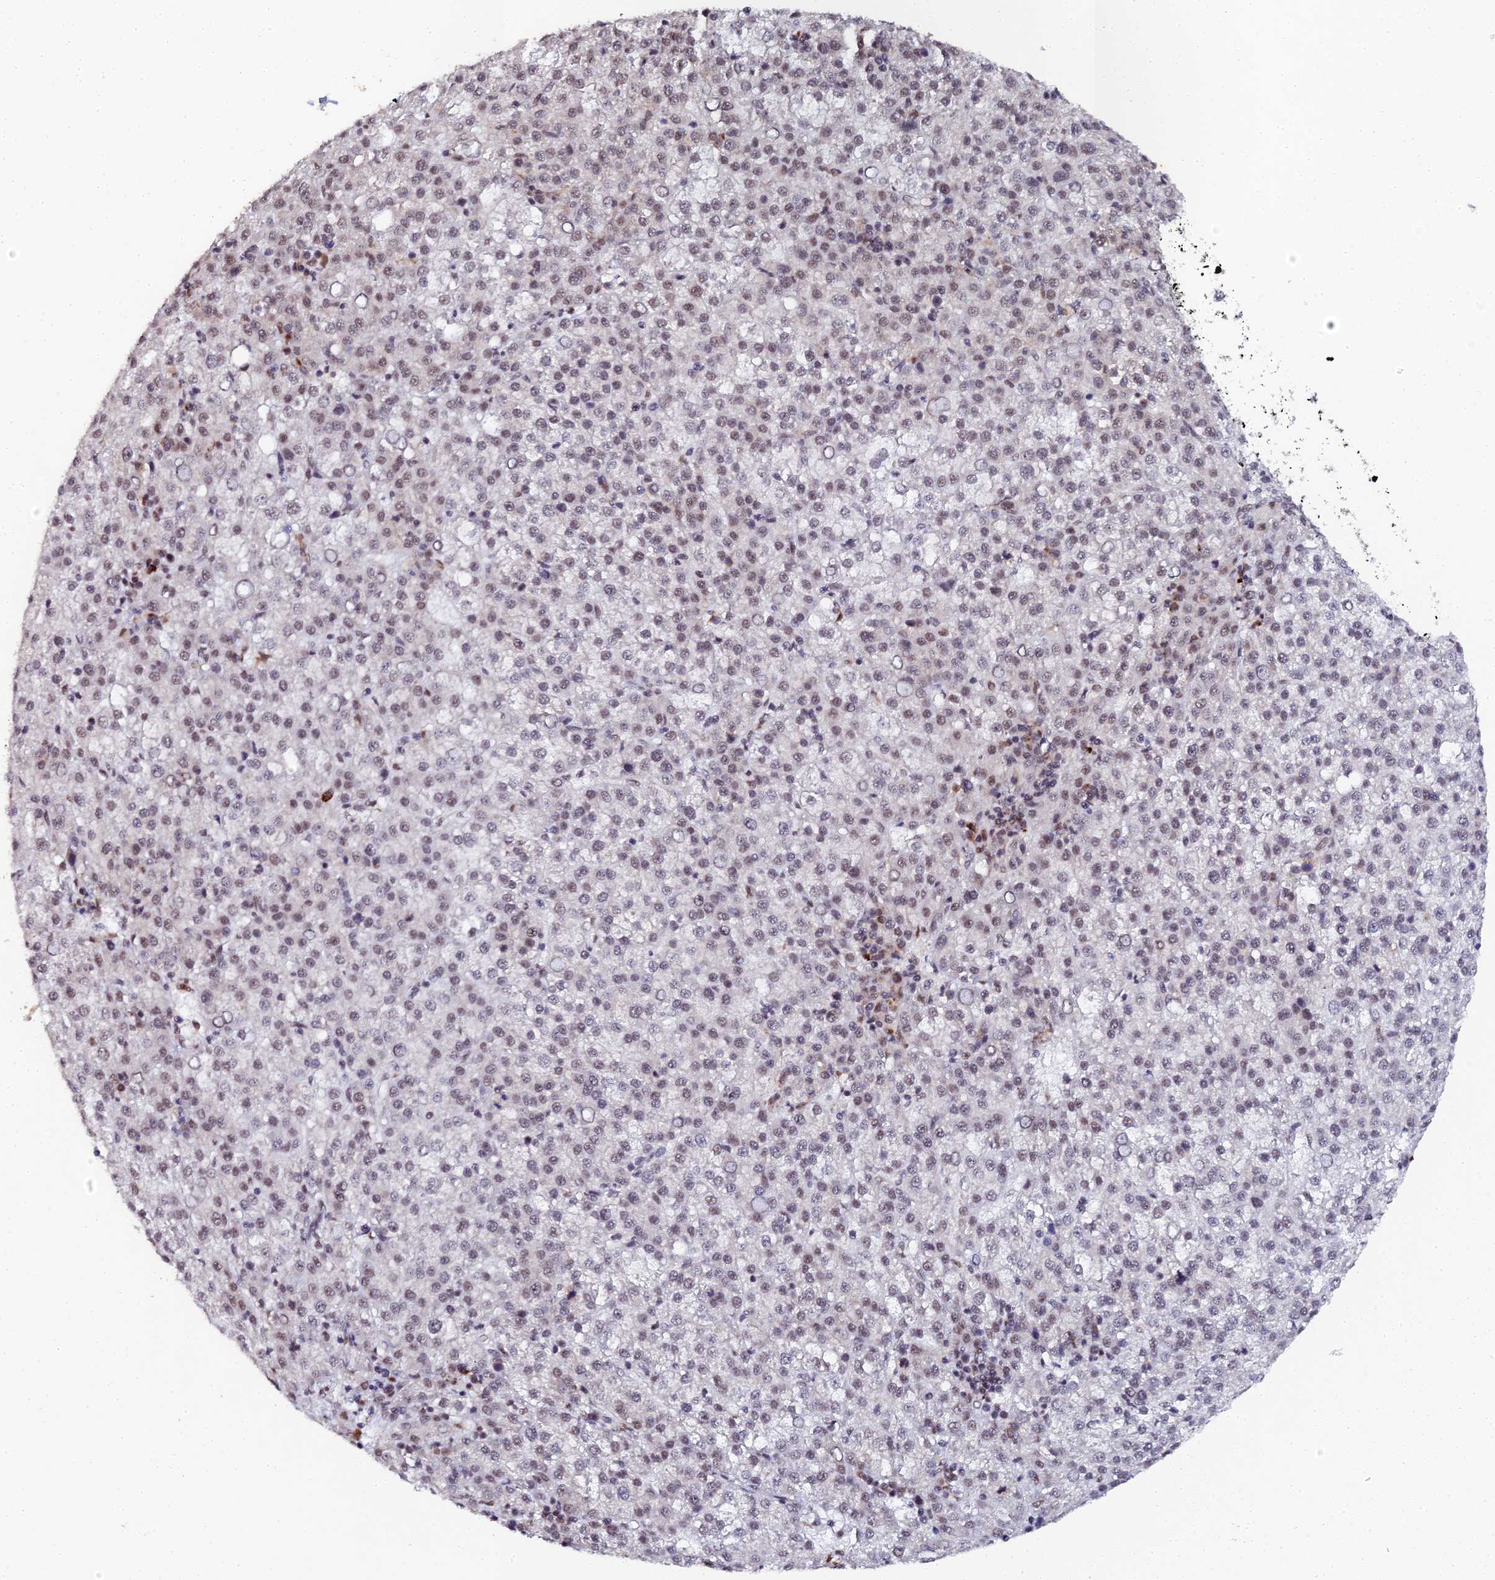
{"staining": {"intensity": "moderate", "quantity": "25%-75%", "location": "nuclear"}, "tissue": "liver cancer", "cell_type": "Tumor cells", "image_type": "cancer", "snomed": [{"axis": "morphology", "description": "Carcinoma, Hepatocellular, NOS"}, {"axis": "topography", "description": "Liver"}], "caption": "This image demonstrates liver hepatocellular carcinoma stained with IHC to label a protein in brown. The nuclear of tumor cells show moderate positivity for the protein. Nuclei are counter-stained blue.", "gene": "MAGOHB", "patient": {"sex": "female", "age": 58}}